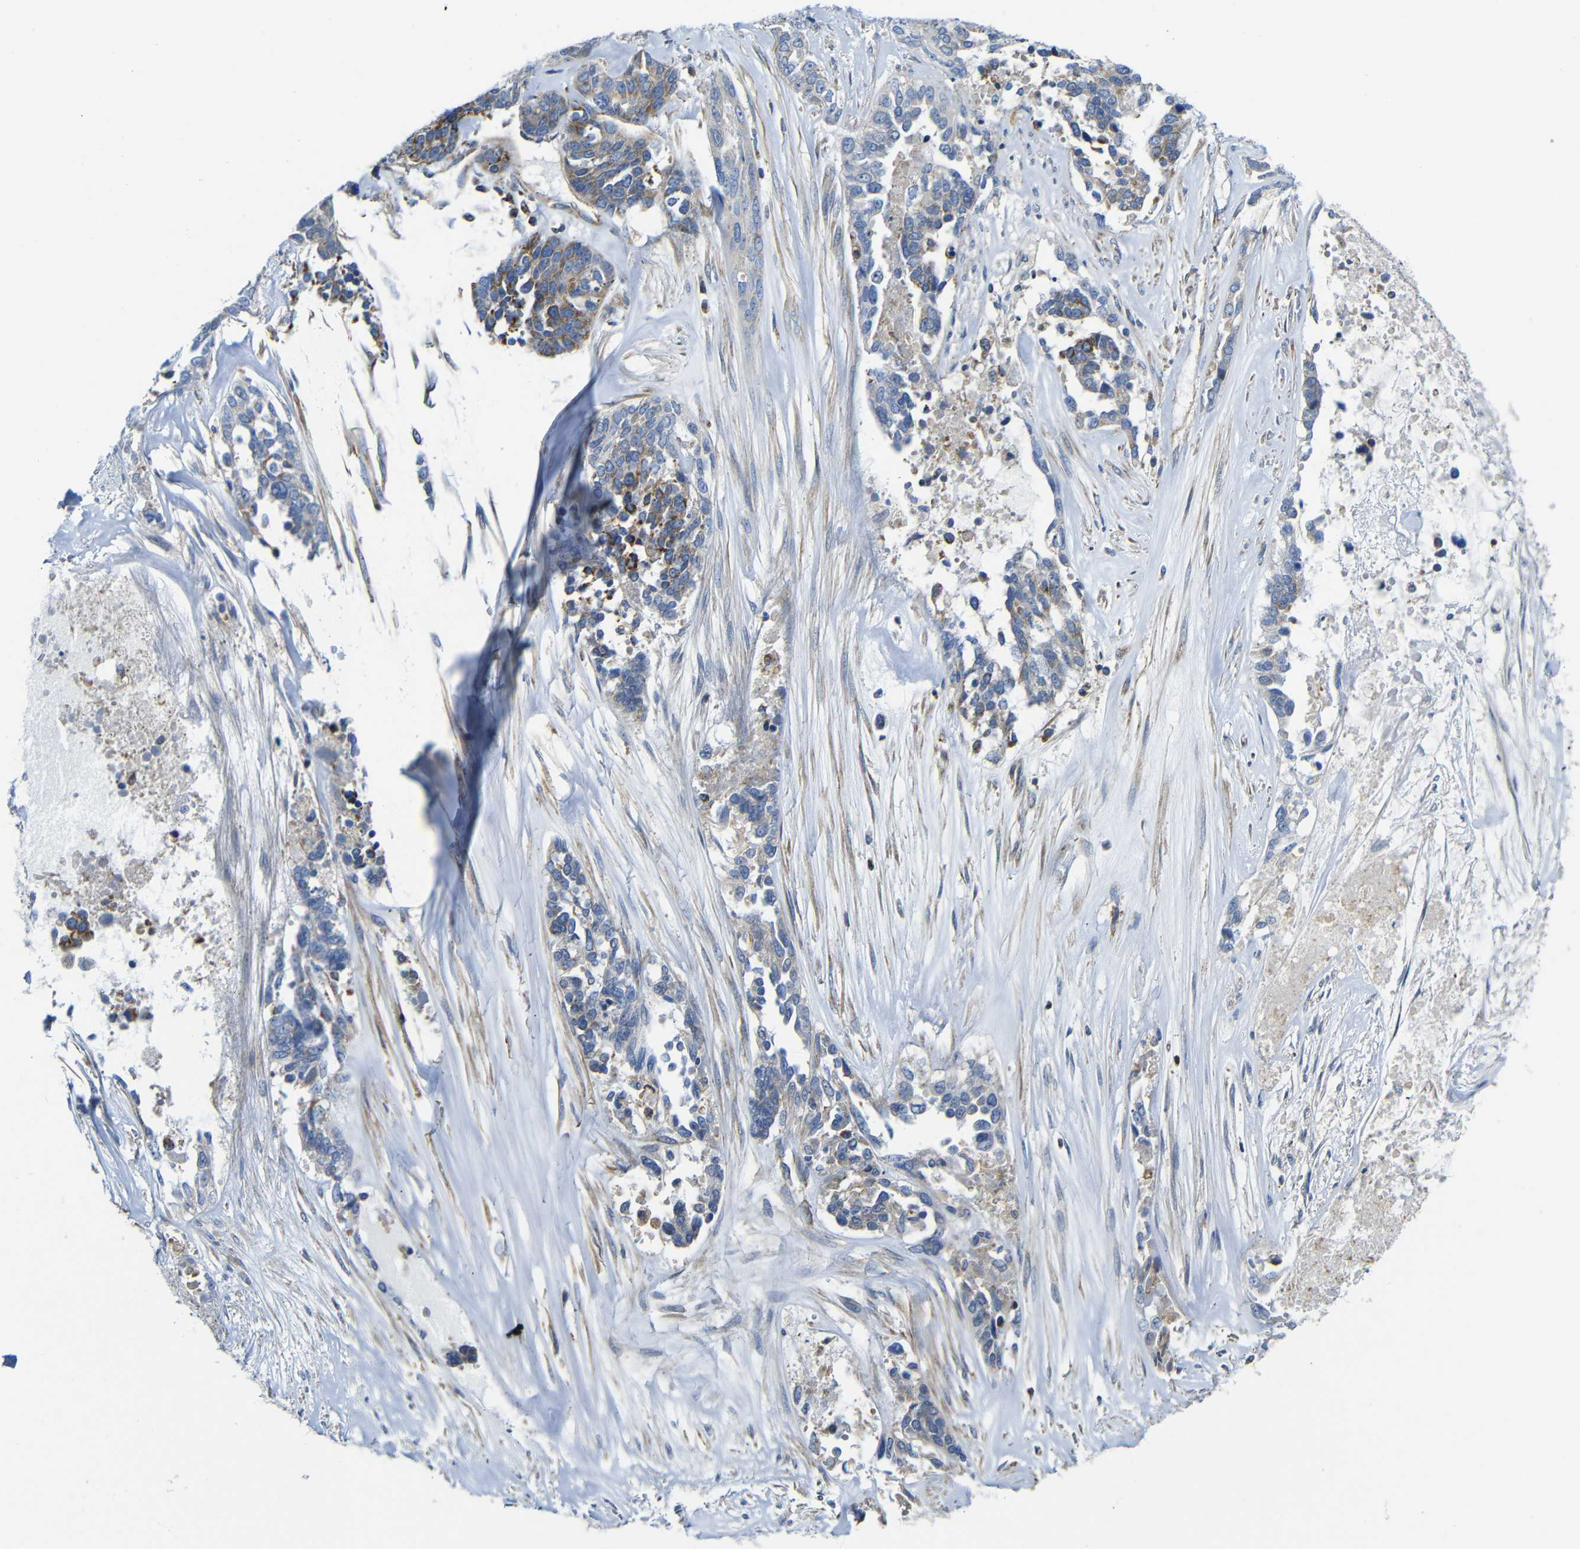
{"staining": {"intensity": "moderate", "quantity": "<25%", "location": "cytoplasmic/membranous"}, "tissue": "ovarian cancer", "cell_type": "Tumor cells", "image_type": "cancer", "snomed": [{"axis": "morphology", "description": "Cystadenocarcinoma, serous, NOS"}, {"axis": "topography", "description": "Ovary"}], "caption": "There is low levels of moderate cytoplasmic/membranous expression in tumor cells of ovarian serous cystadenocarcinoma, as demonstrated by immunohistochemical staining (brown color).", "gene": "PDCD1LG2", "patient": {"sex": "female", "age": 44}}